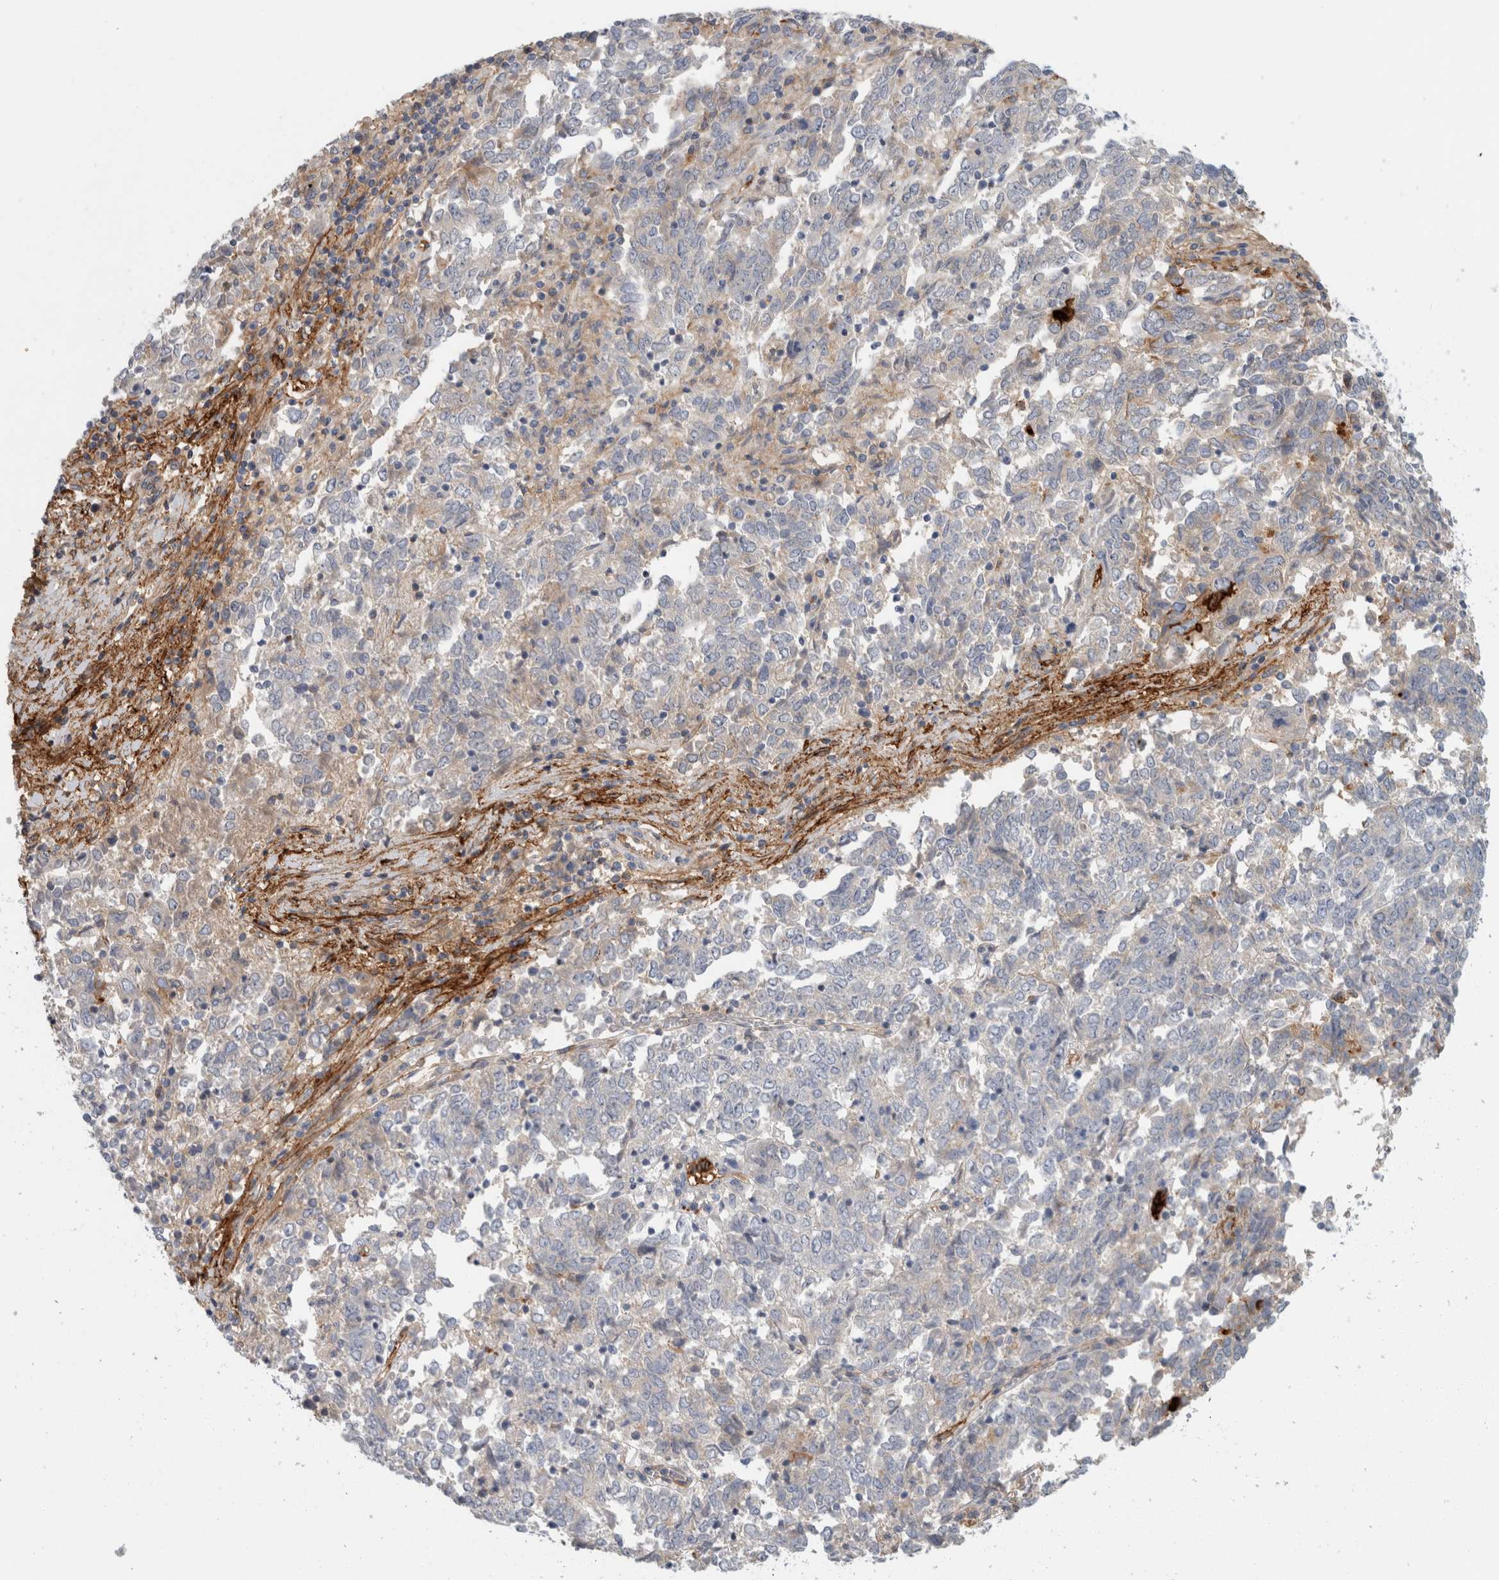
{"staining": {"intensity": "weak", "quantity": "<25%", "location": "cytoplasmic/membranous"}, "tissue": "endometrial cancer", "cell_type": "Tumor cells", "image_type": "cancer", "snomed": [{"axis": "morphology", "description": "Adenocarcinoma, NOS"}, {"axis": "topography", "description": "Endometrium"}], "caption": "This is an IHC micrograph of adenocarcinoma (endometrial). There is no staining in tumor cells.", "gene": "CD55", "patient": {"sex": "female", "age": 80}}